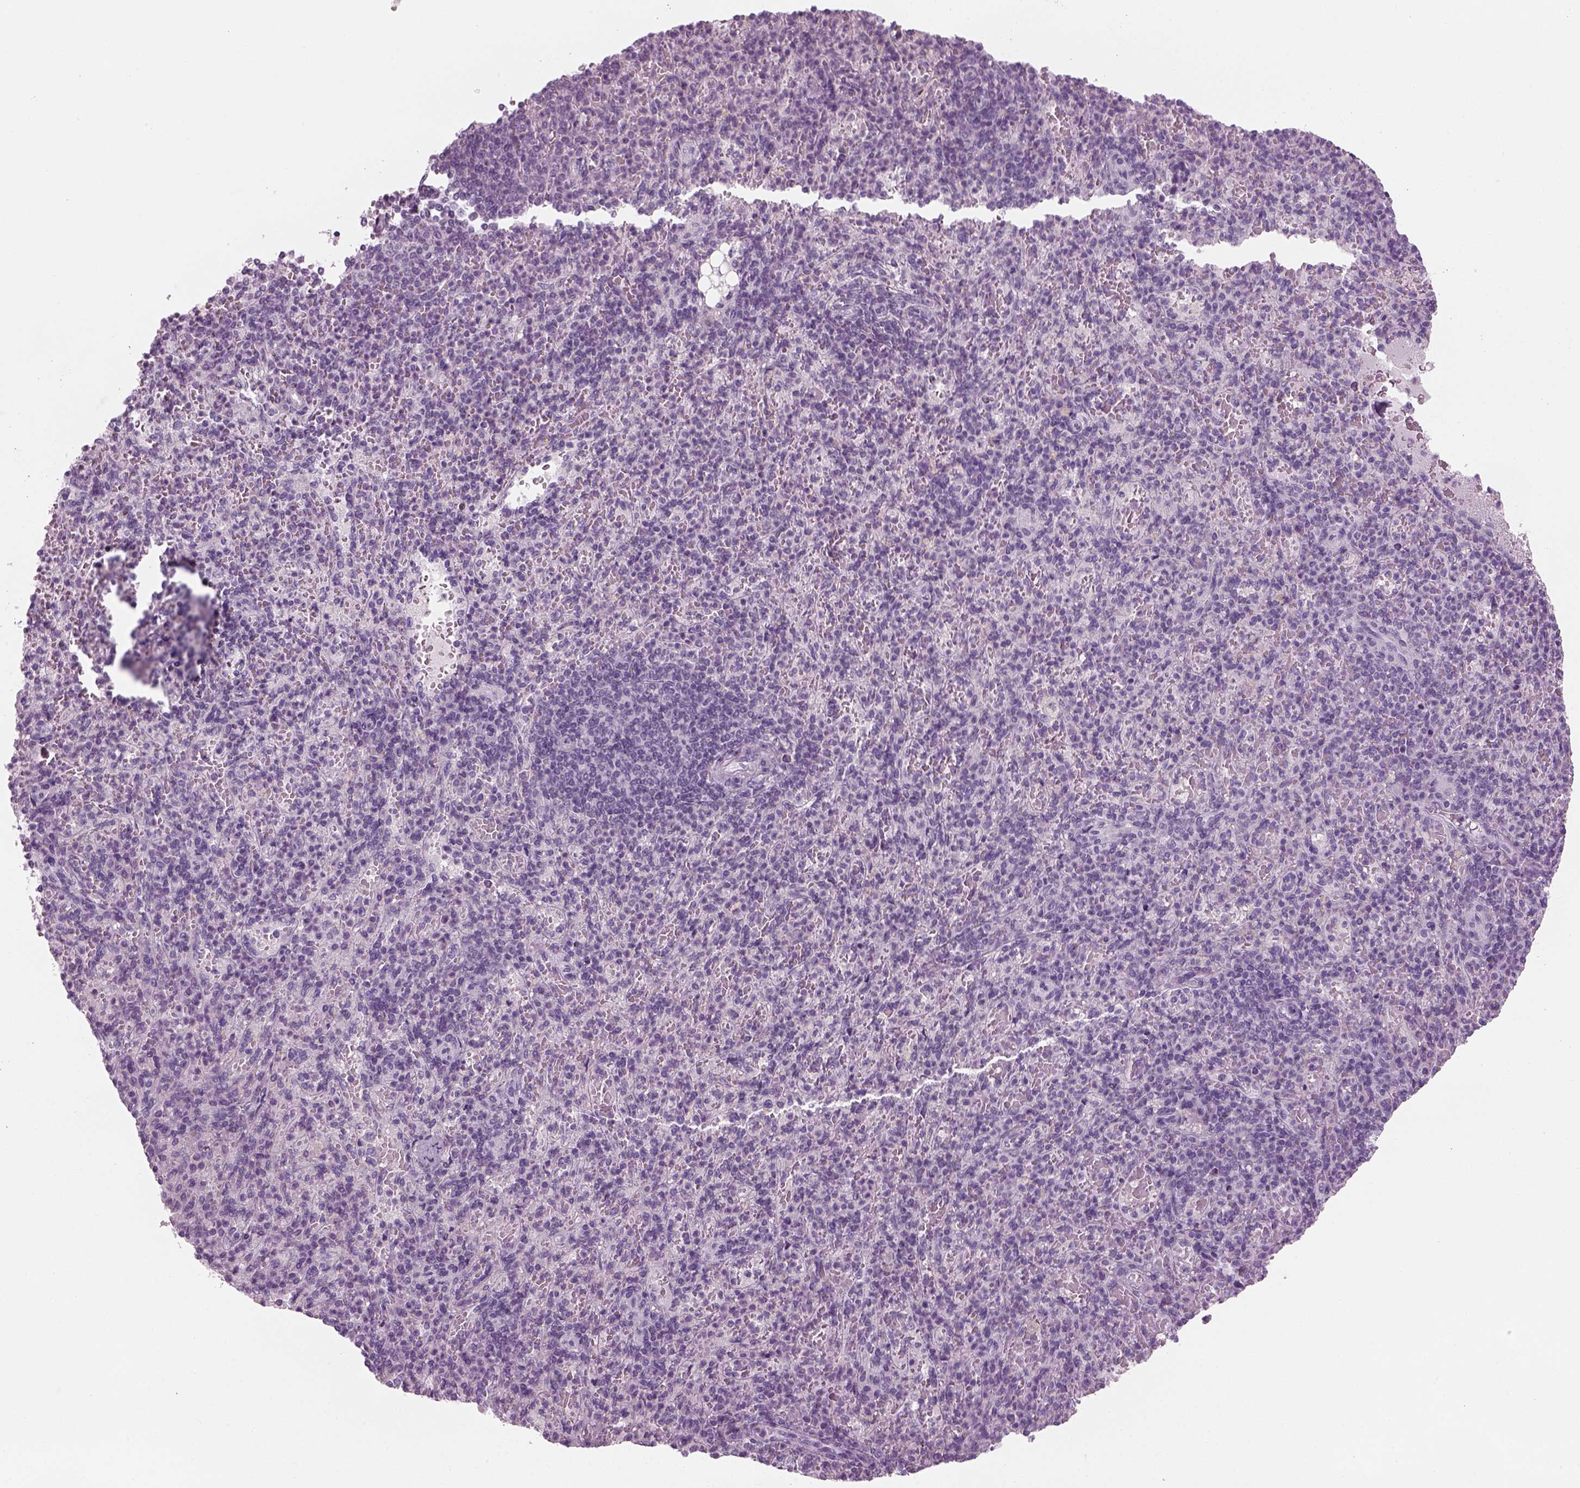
{"staining": {"intensity": "negative", "quantity": "none", "location": "none"}, "tissue": "spleen", "cell_type": "Cells in red pulp", "image_type": "normal", "snomed": [{"axis": "morphology", "description": "Normal tissue, NOS"}, {"axis": "topography", "description": "Spleen"}], "caption": "This is an immunohistochemistry micrograph of normal spleen. There is no positivity in cells in red pulp.", "gene": "KRT75", "patient": {"sex": "female", "age": 74}}